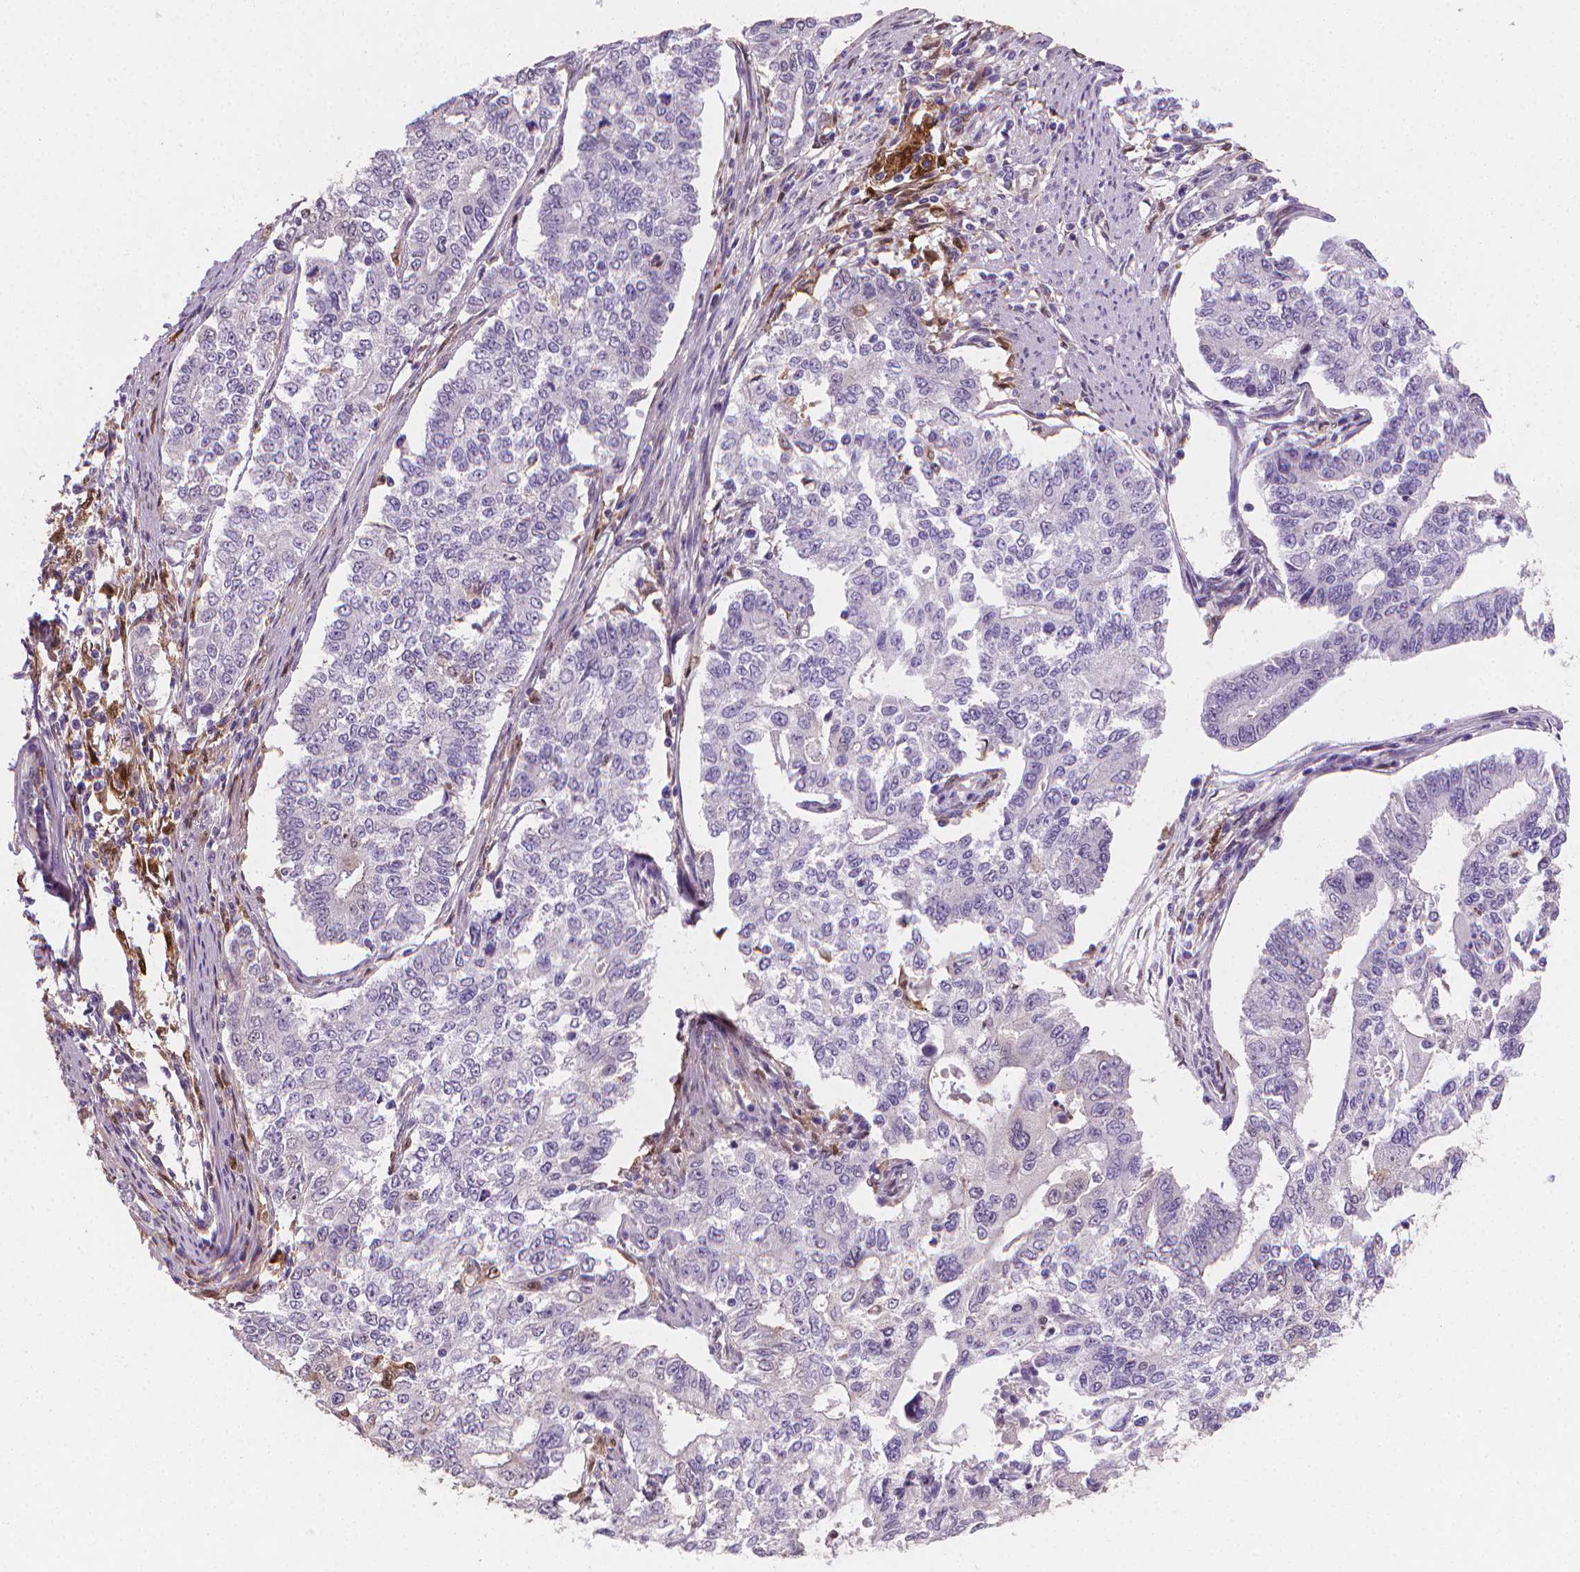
{"staining": {"intensity": "negative", "quantity": "none", "location": "none"}, "tissue": "endometrial cancer", "cell_type": "Tumor cells", "image_type": "cancer", "snomed": [{"axis": "morphology", "description": "Adenocarcinoma, NOS"}, {"axis": "topography", "description": "Uterus"}], "caption": "DAB immunohistochemical staining of human endometrial adenocarcinoma demonstrates no significant staining in tumor cells.", "gene": "TNFAIP2", "patient": {"sex": "female", "age": 59}}